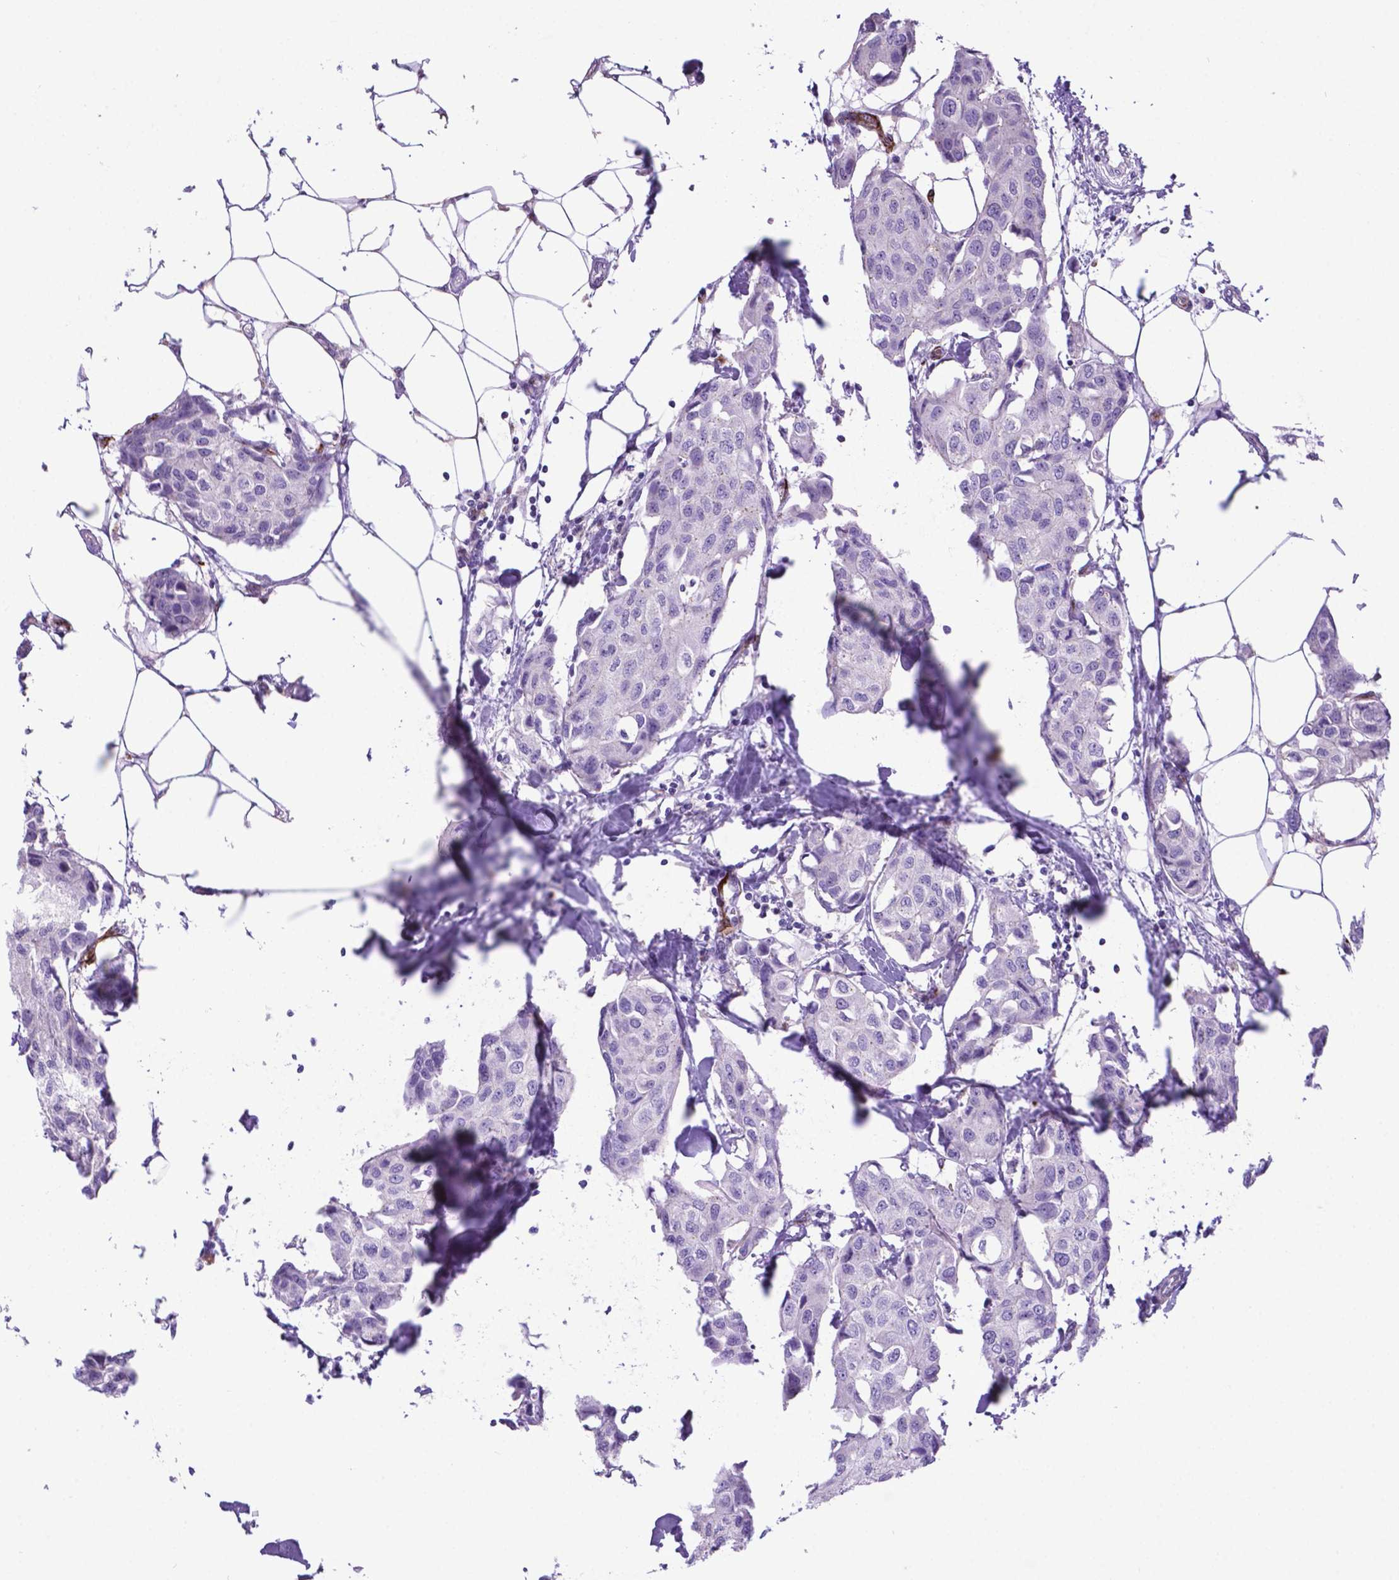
{"staining": {"intensity": "negative", "quantity": "none", "location": "none"}, "tissue": "breast cancer", "cell_type": "Tumor cells", "image_type": "cancer", "snomed": [{"axis": "morphology", "description": "Duct carcinoma"}, {"axis": "topography", "description": "Breast"}], "caption": "Immunohistochemistry of human intraductal carcinoma (breast) shows no positivity in tumor cells.", "gene": "LZTR1", "patient": {"sex": "female", "age": 80}}